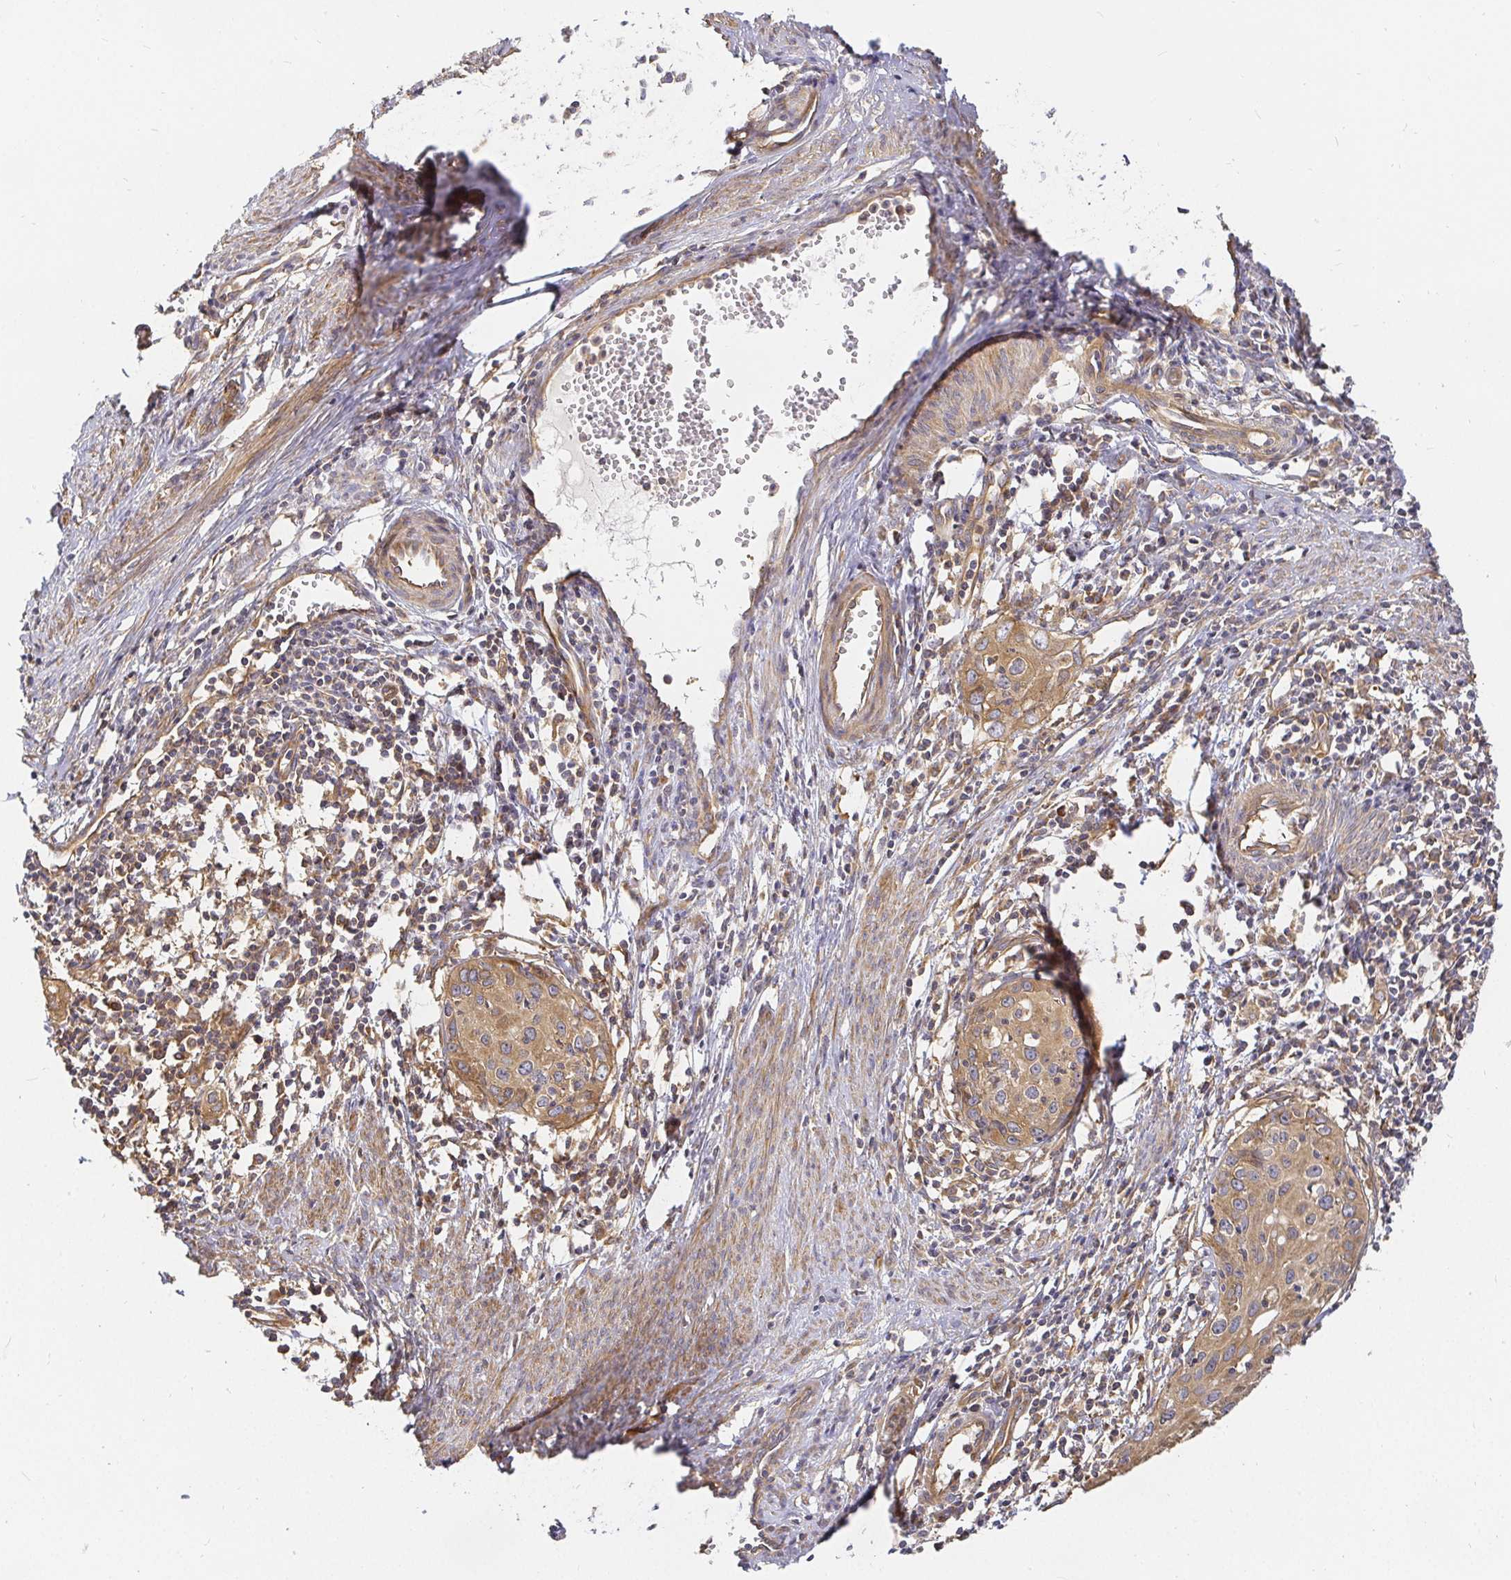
{"staining": {"intensity": "weak", "quantity": ">75%", "location": "cytoplasmic/membranous"}, "tissue": "cervical cancer", "cell_type": "Tumor cells", "image_type": "cancer", "snomed": [{"axis": "morphology", "description": "Squamous cell carcinoma, NOS"}, {"axis": "topography", "description": "Cervix"}], "caption": "High-magnification brightfield microscopy of cervical cancer (squamous cell carcinoma) stained with DAB (3,3'-diaminobenzidine) (brown) and counterstained with hematoxylin (blue). tumor cells exhibit weak cytoplasmic/membranous positivity is appreciated in about>75% of cells.", "gene": "KIF5B", "patient": {"sex": "female", "age": 40}}